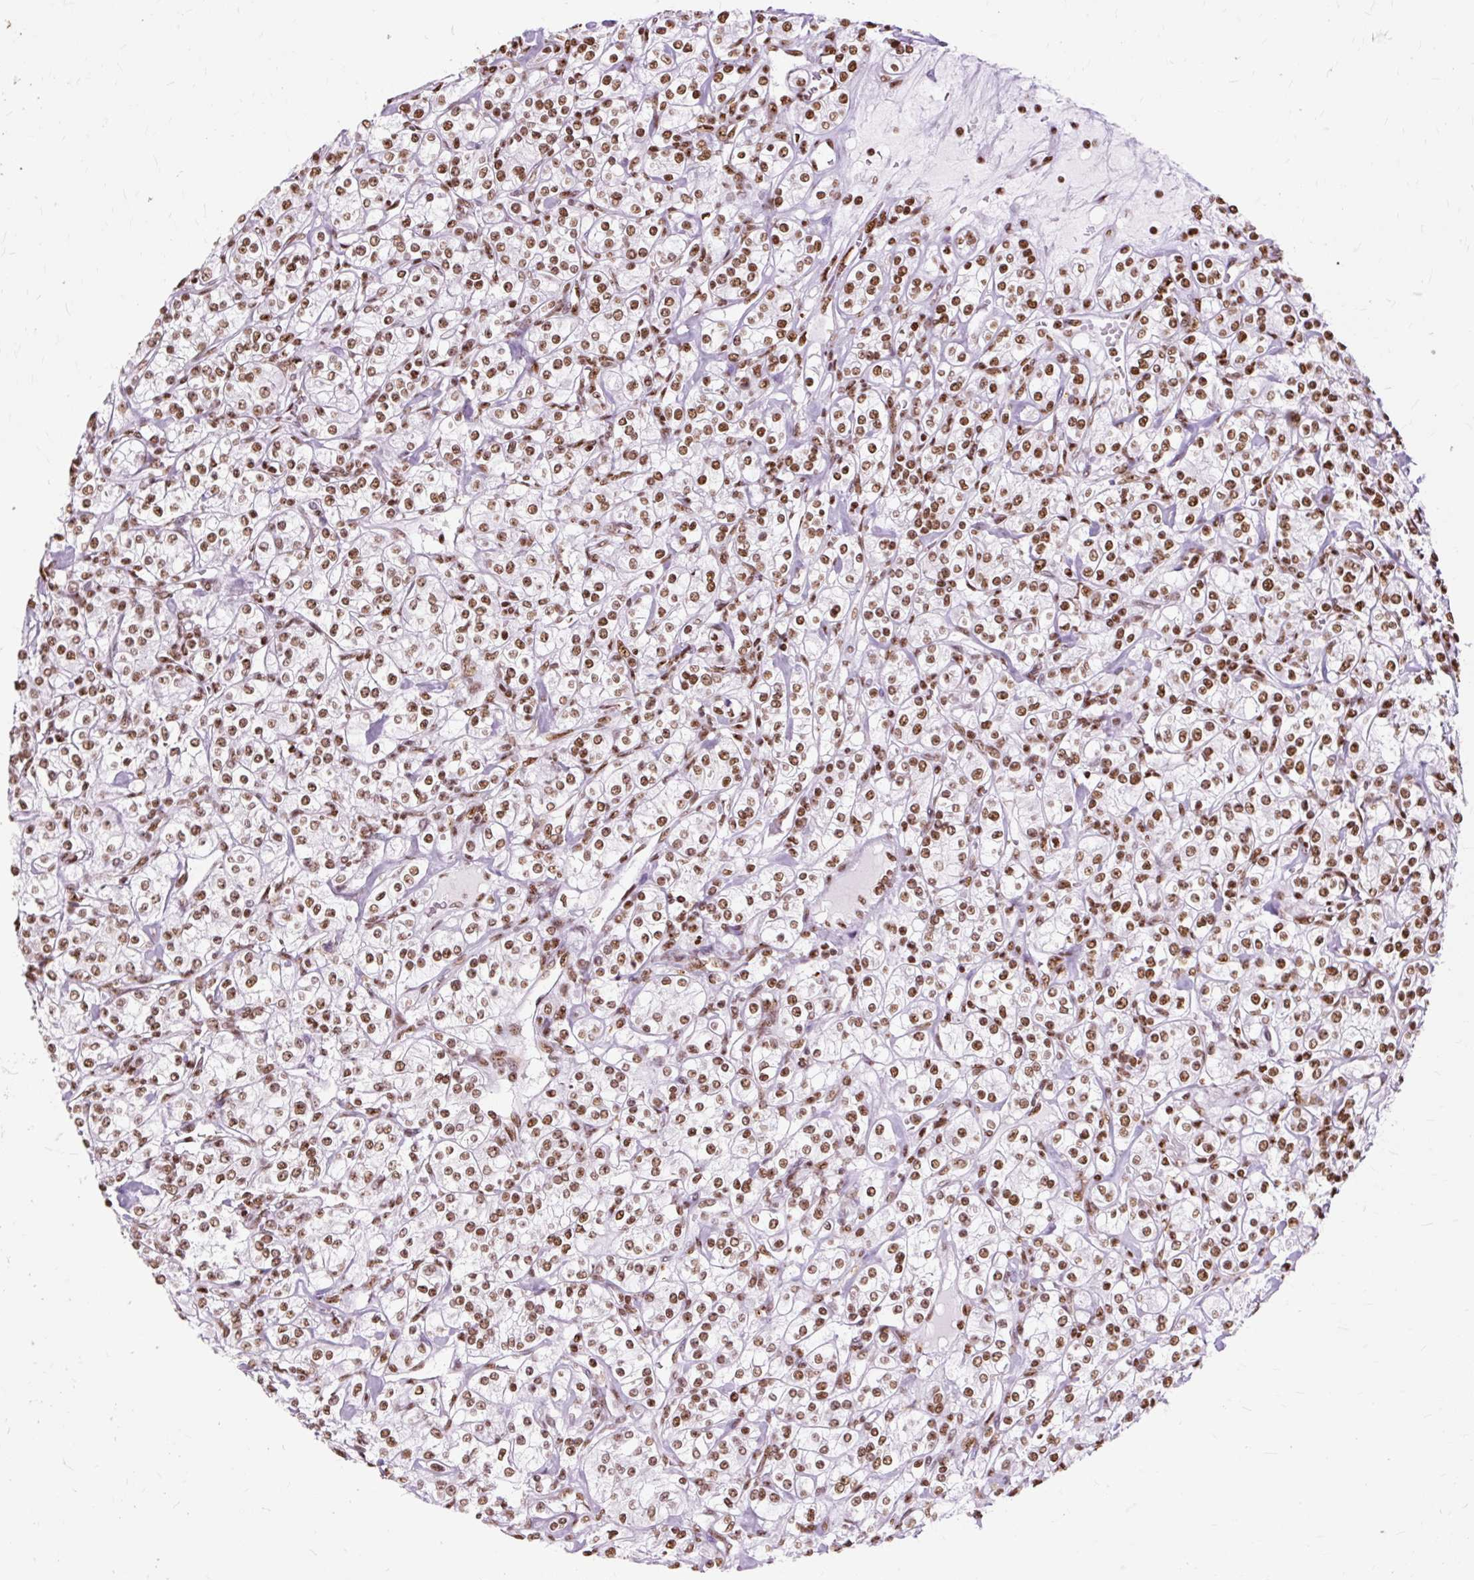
{"staining": {"intensity": "moderate", "quantity": ">75%", "location": "nuclear"}, "tissue": "renal cancer", "cell_type": "Tumor cells", "image_type": "cancer", "snomed": [{"axis": "morphology", "description": "Adenocarcinoma, NOS"}, {"axis": "topography", "description": "Kidney"}], "caption": "Immunohistochemistry (IHC) (DAB (3,3'-diaminobenzidine)) staining of renal cancer shows moderate nuclear protein expression in approximately >75% of tumor cells.", "gene": "XRCC6", "patient": {"sex": "male", "age": 77}}